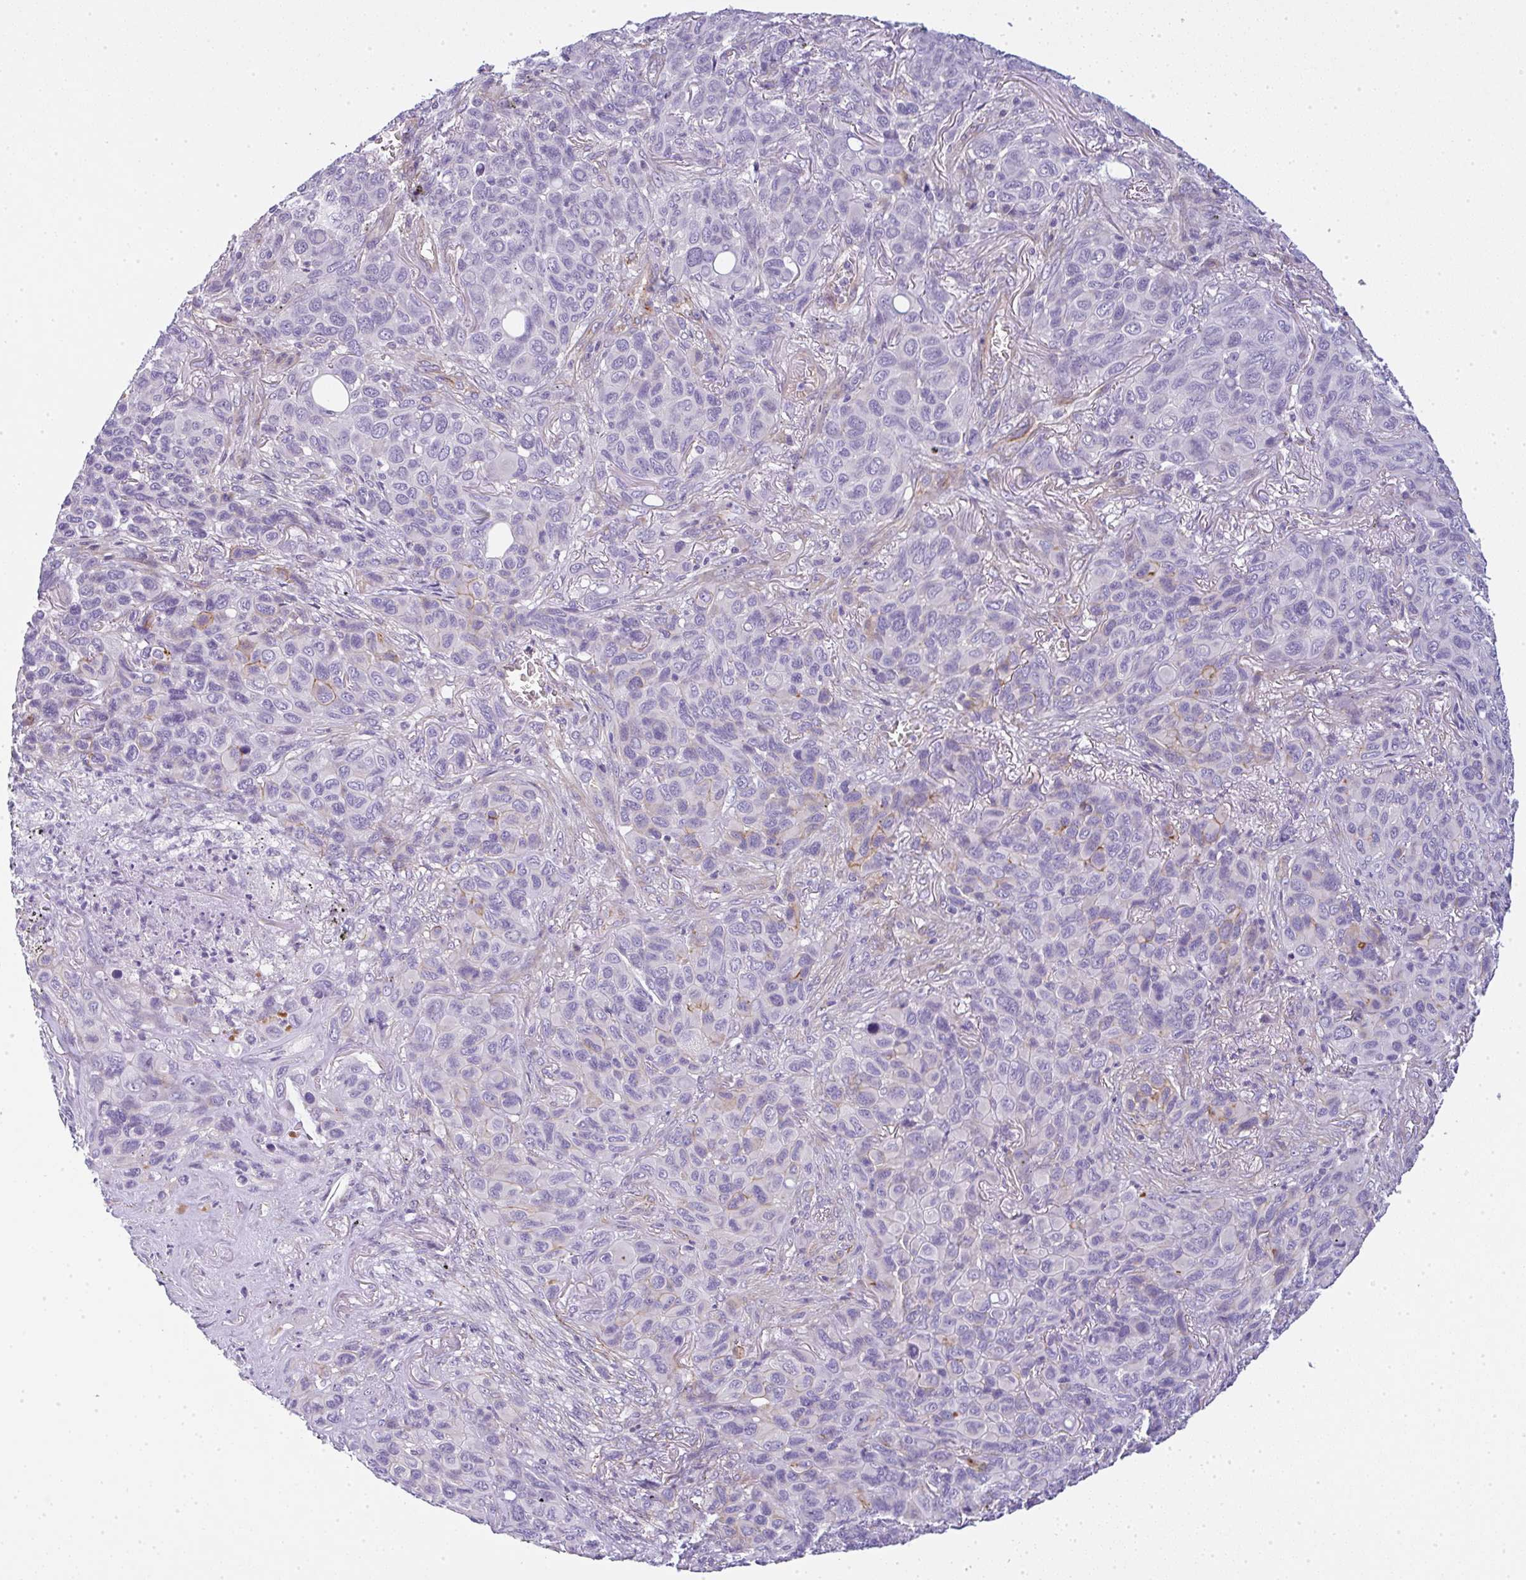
{"staining": {"intensity": "negative", "quantity": "none", "location": "none"}, "tissue": "melanoma", "cell_type": "Tumor cells", "image_type": "cancer", "snomed": [{"axis": "morphology", "description": "Malignant melanoma, Metastatic site"}, {"axis": "topography", "description": "Lung"}], "caption": "Protein analysis of malignant melanoma (metastatic site) reveals no significant staining in tumor cells.", "gene": "LPAR4", "patient": {"sex": "male", "age": 48}}